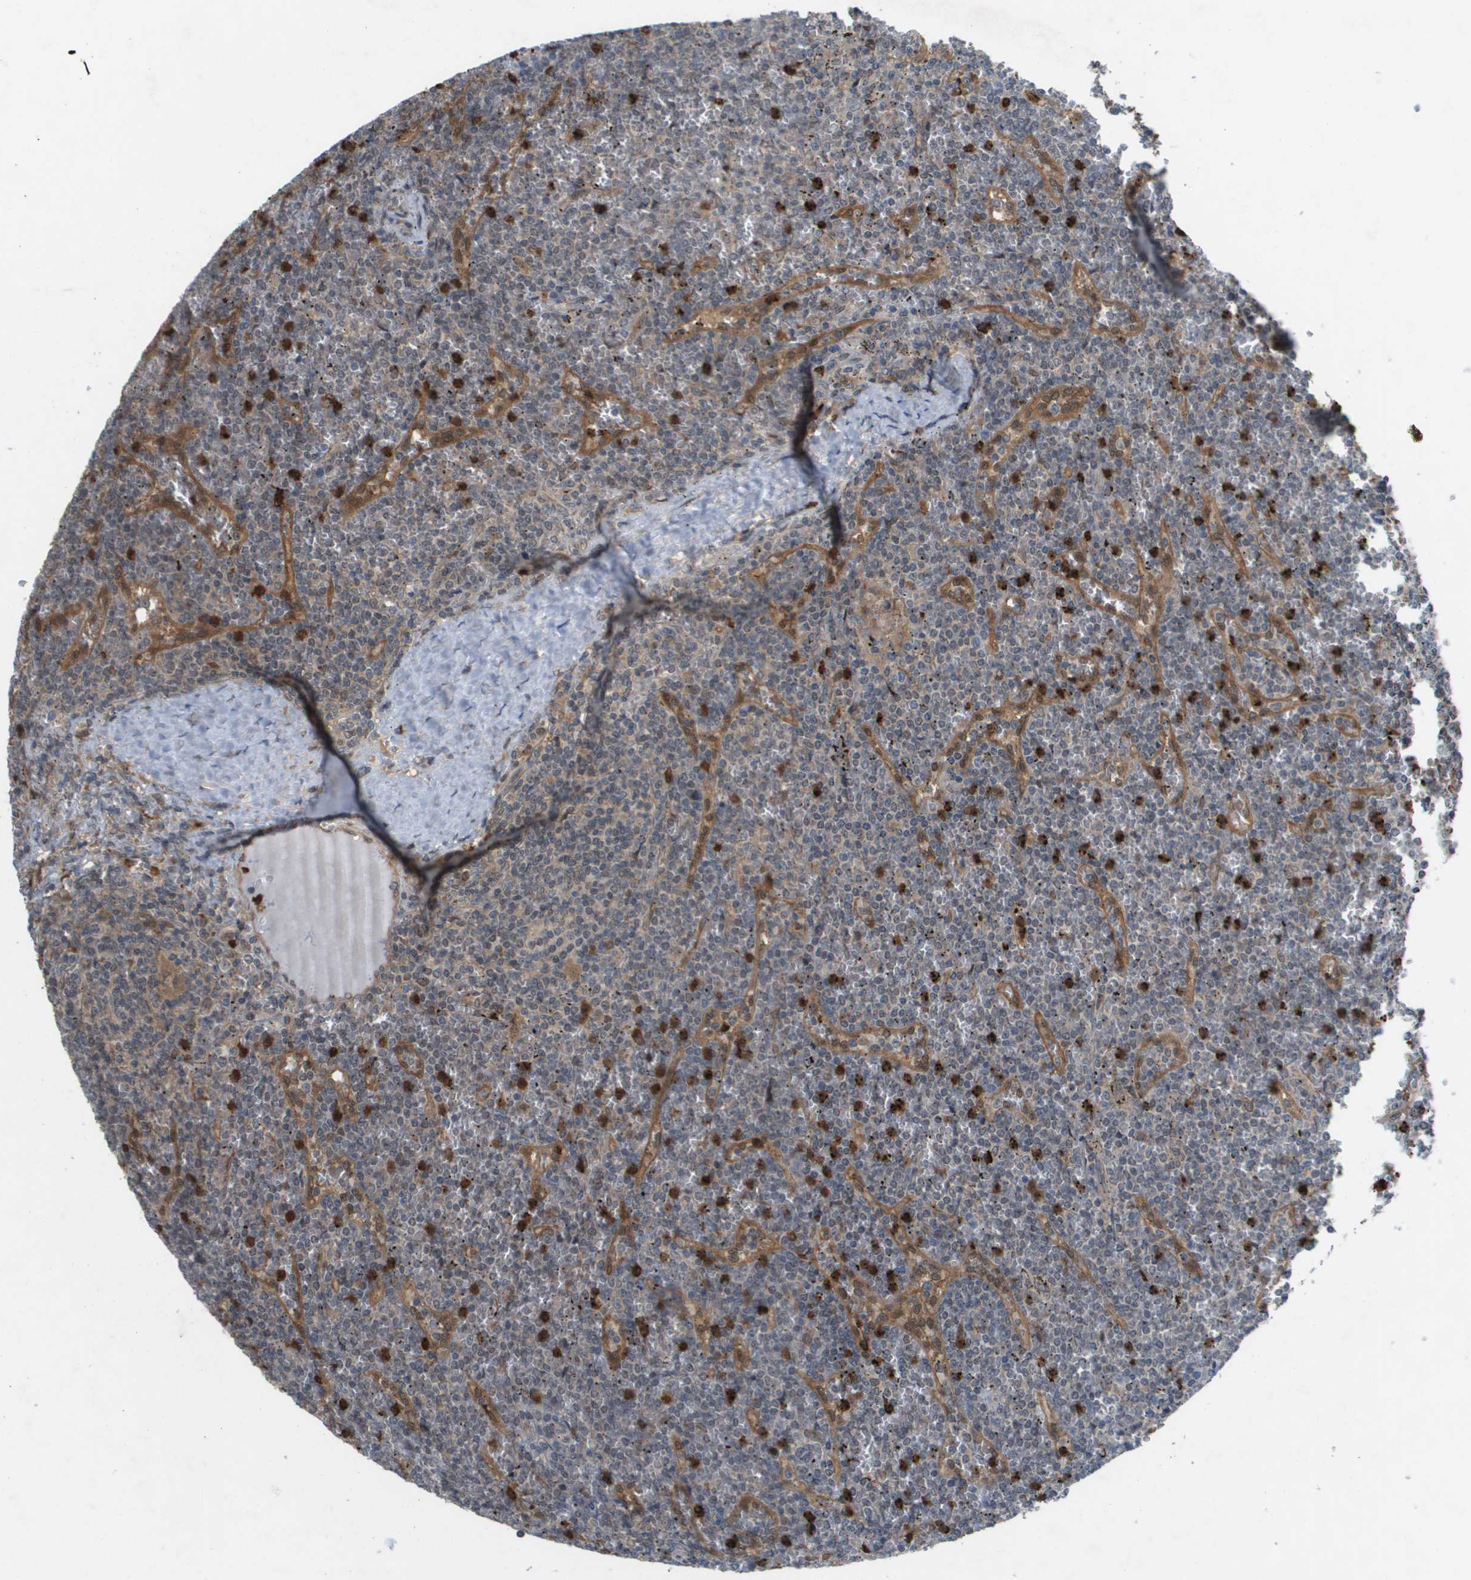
{"staining": {"intensity": "weak", "quantity": "25%-75%", "location": "cytoplasmic/membranous"}, "tissue": "lymphoma", "cell_type": "Tumor cells", "image_type": "cancer", "snomed": [{"axis": "morphology", "description": "Malignant lymphoma, non-Hodgkin's type, Low grade"}, {"axis": "topography", "description": "Spleen"}], "caption": "DAB immunohistochemical staining of low-grade malignant lymphoma, non-Hodgkin's type demonstrates weak cytoplasmic/membranous protein staining in about 25%-75% of tumor cells.", "gene": "PALD1", "patient": {"sex": "female", "age": 19}}